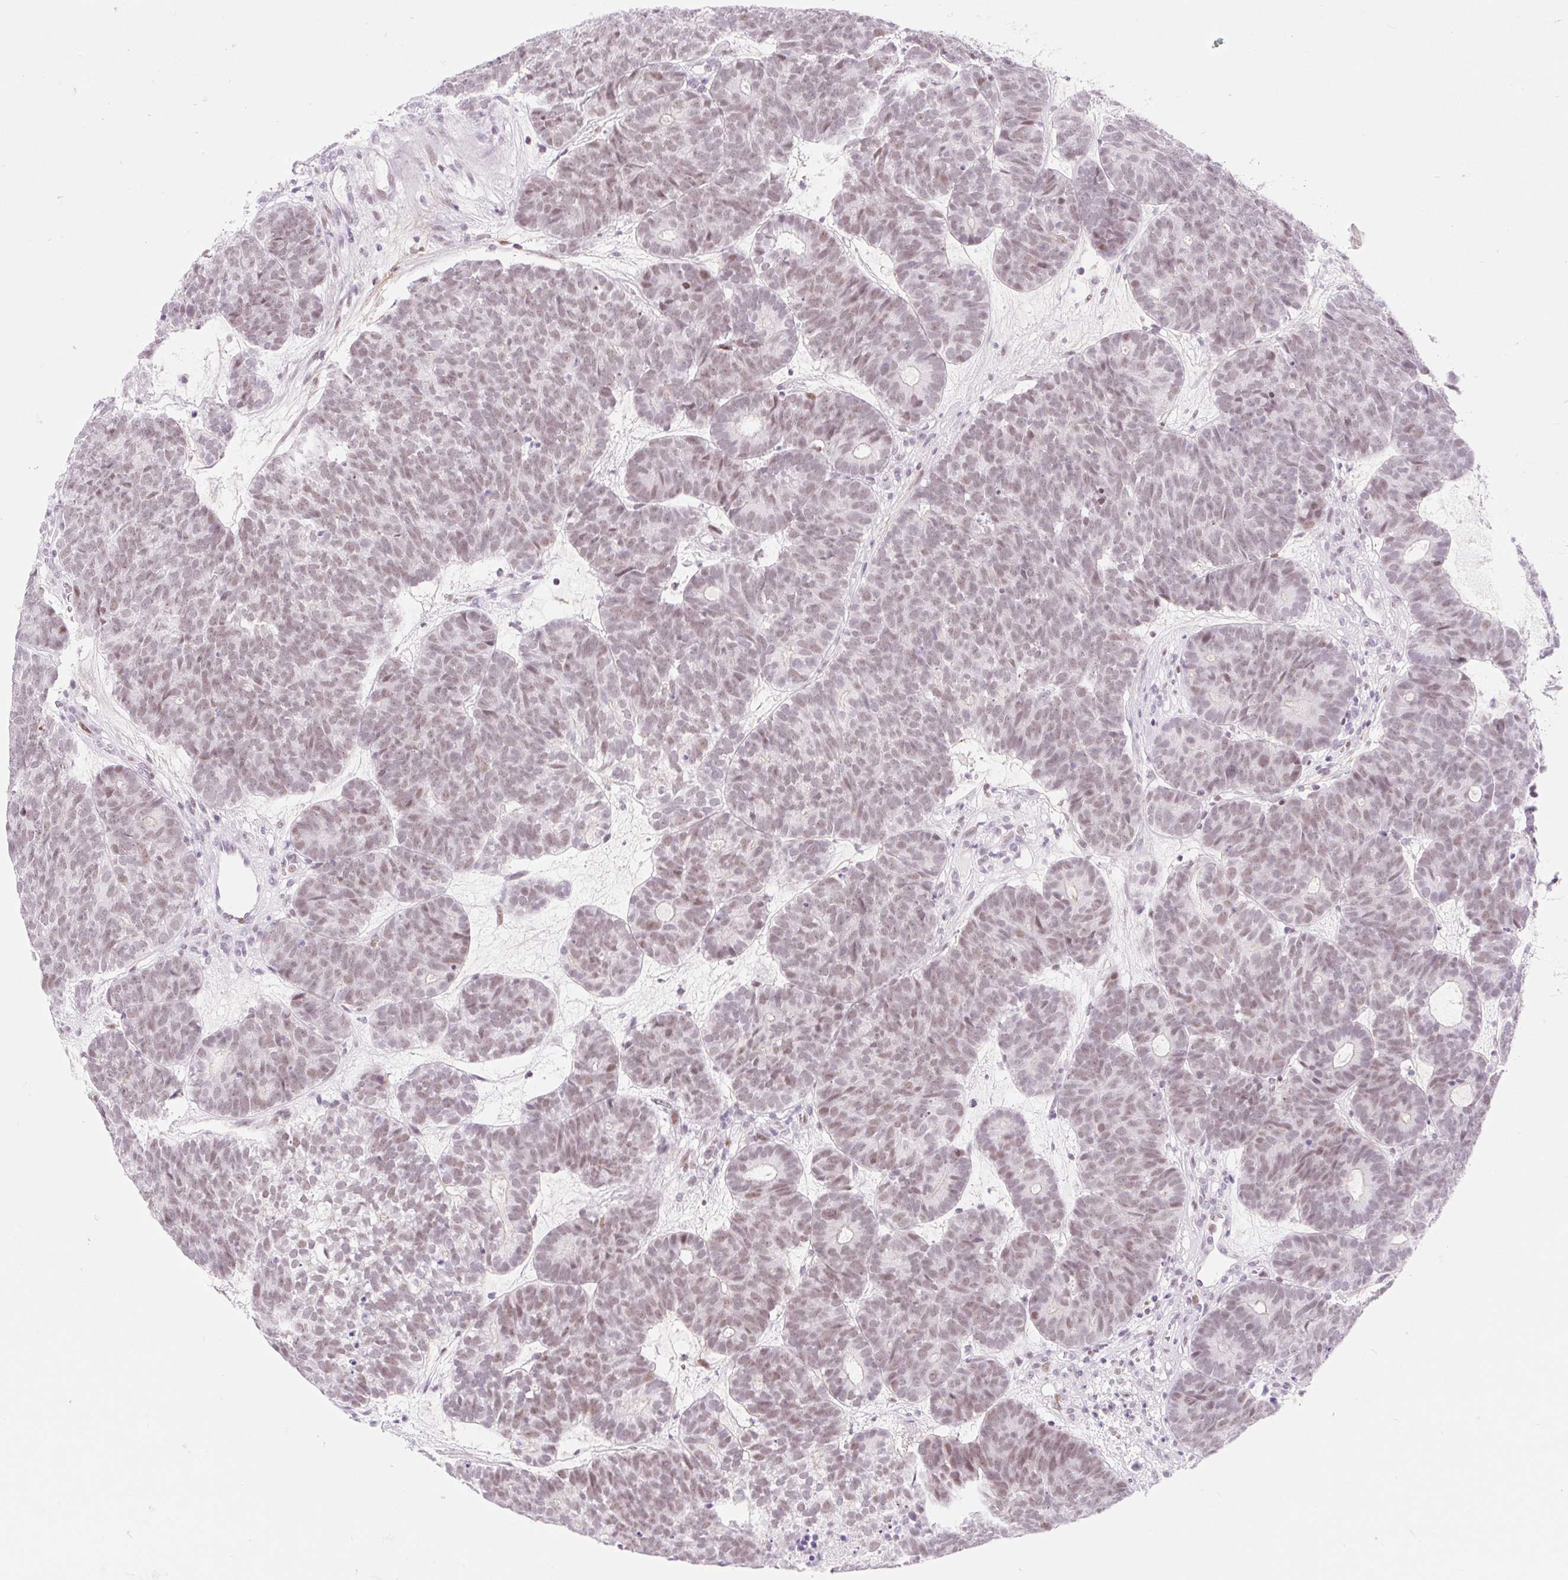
{"staining": {"intensity": "weak", "quantity": ">75%", "location": "nuclear"}, "tissue": "head and neck cancer", "cell_type": "Tumor cells", "image_type": "cancer", "snomed": [{"axis": "morphology", "description": "Adenocarcinoma, NOS"}, {"axis": "topography", "description": "Head-Neck"}], "caption": "This micrograph demonstrates immunohistochemistry (IHC) staining of head and neck adenocarcinoma, with low weak nuclear expression in approximately >75% of tumor cells.", "gene": "H2BW1", "patient": {"sex": "female", "age": 81}}